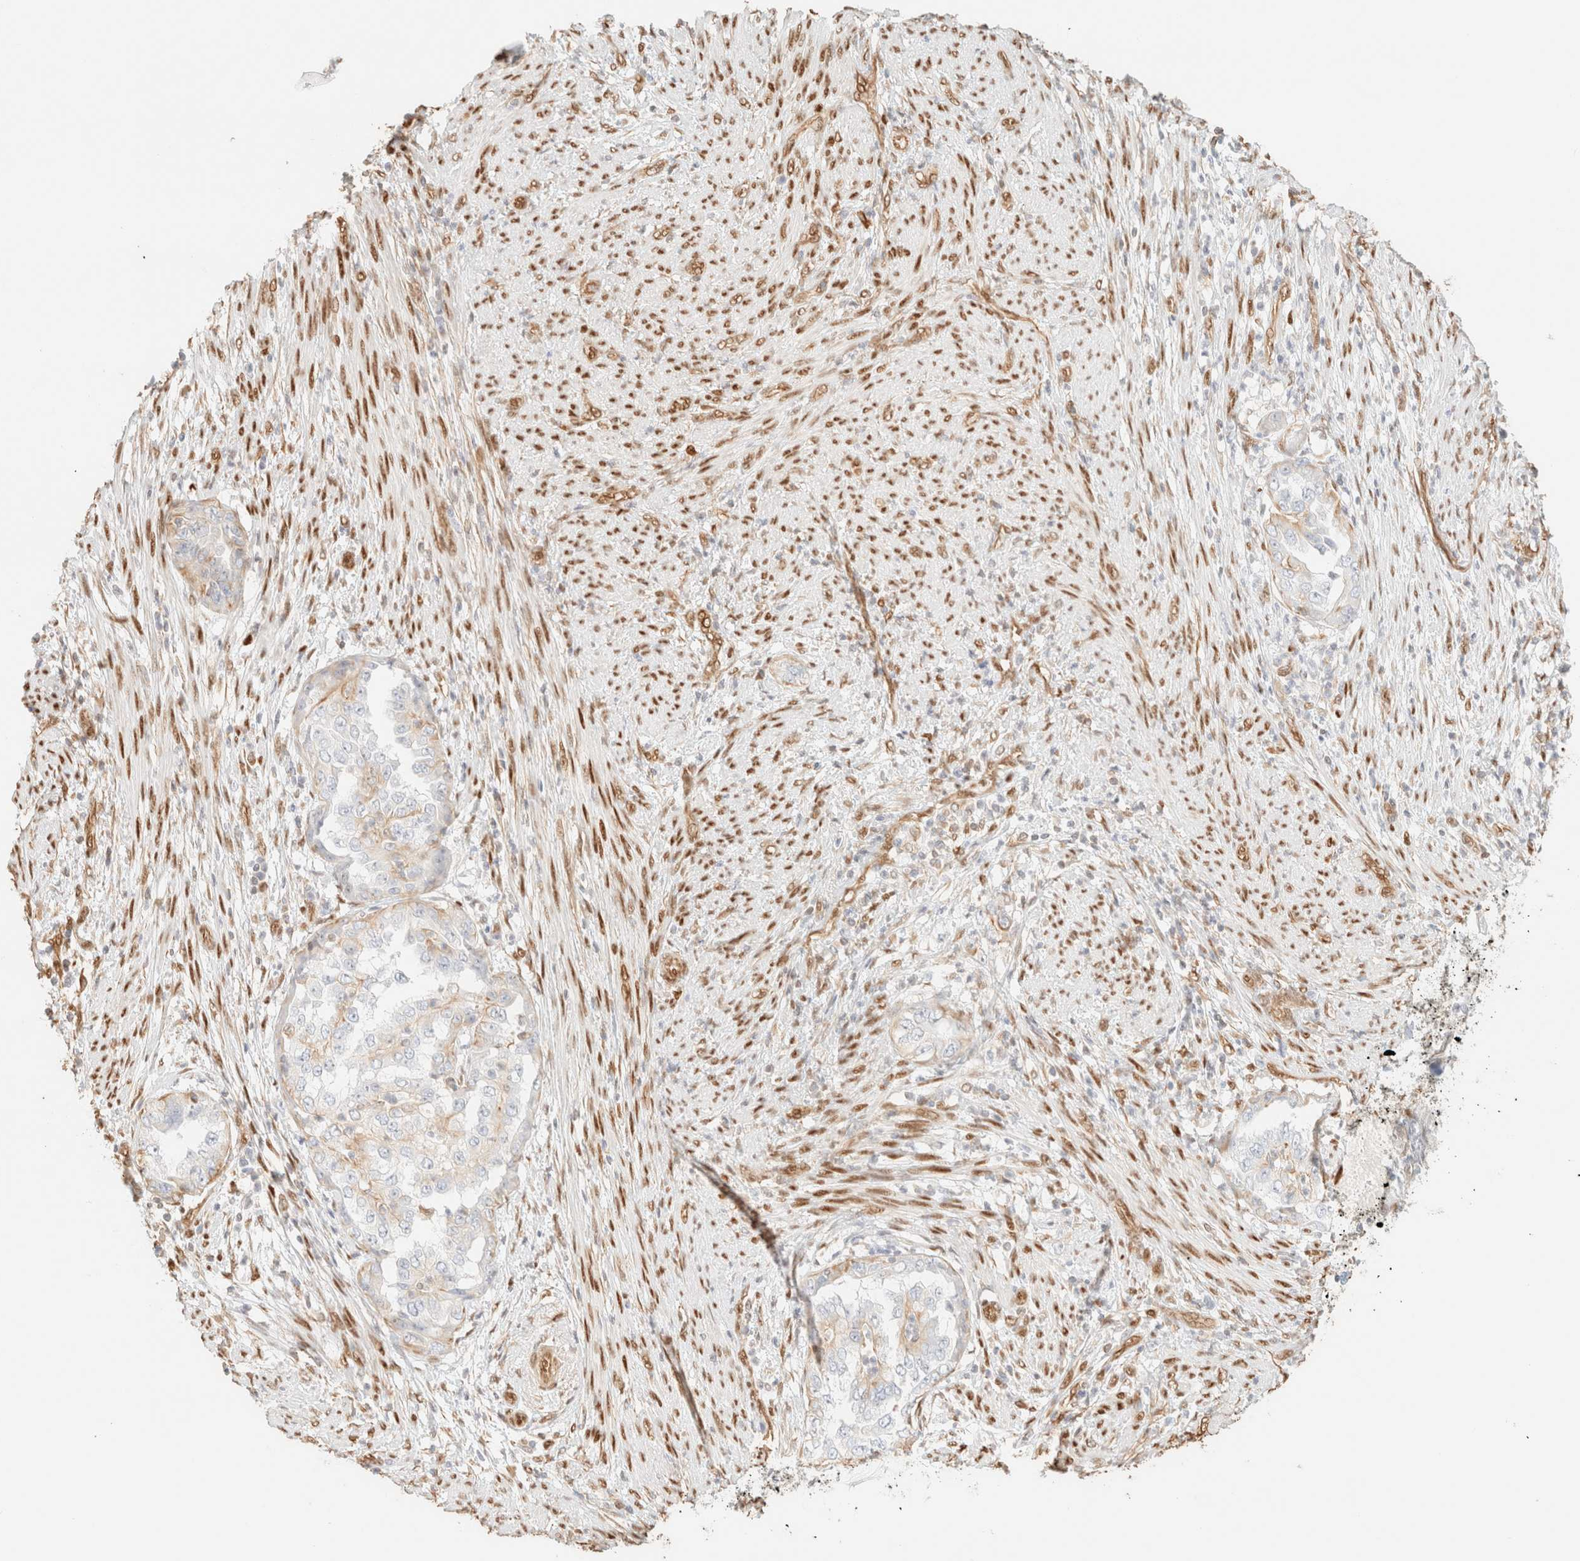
{"staining": {"intensity": "negative", "quantity": "none", "location": "none"}, "tissue": "endometrial cancer", "cell_type": "Tumor cells", "image_type": "cancer", "snomed": [{"axis": "morphology", "description": "Adenocarcinoma, NOS"}, {"axis": "topography", "description": "Endometrium"}], "caption": "Image shows no significant protein expression in tumor cells of endometrial adenocarcinoma. Nuclei are stained in blue.", "gene": "ZSCAN18", "patient": {"sex": "female", "age": 85}}